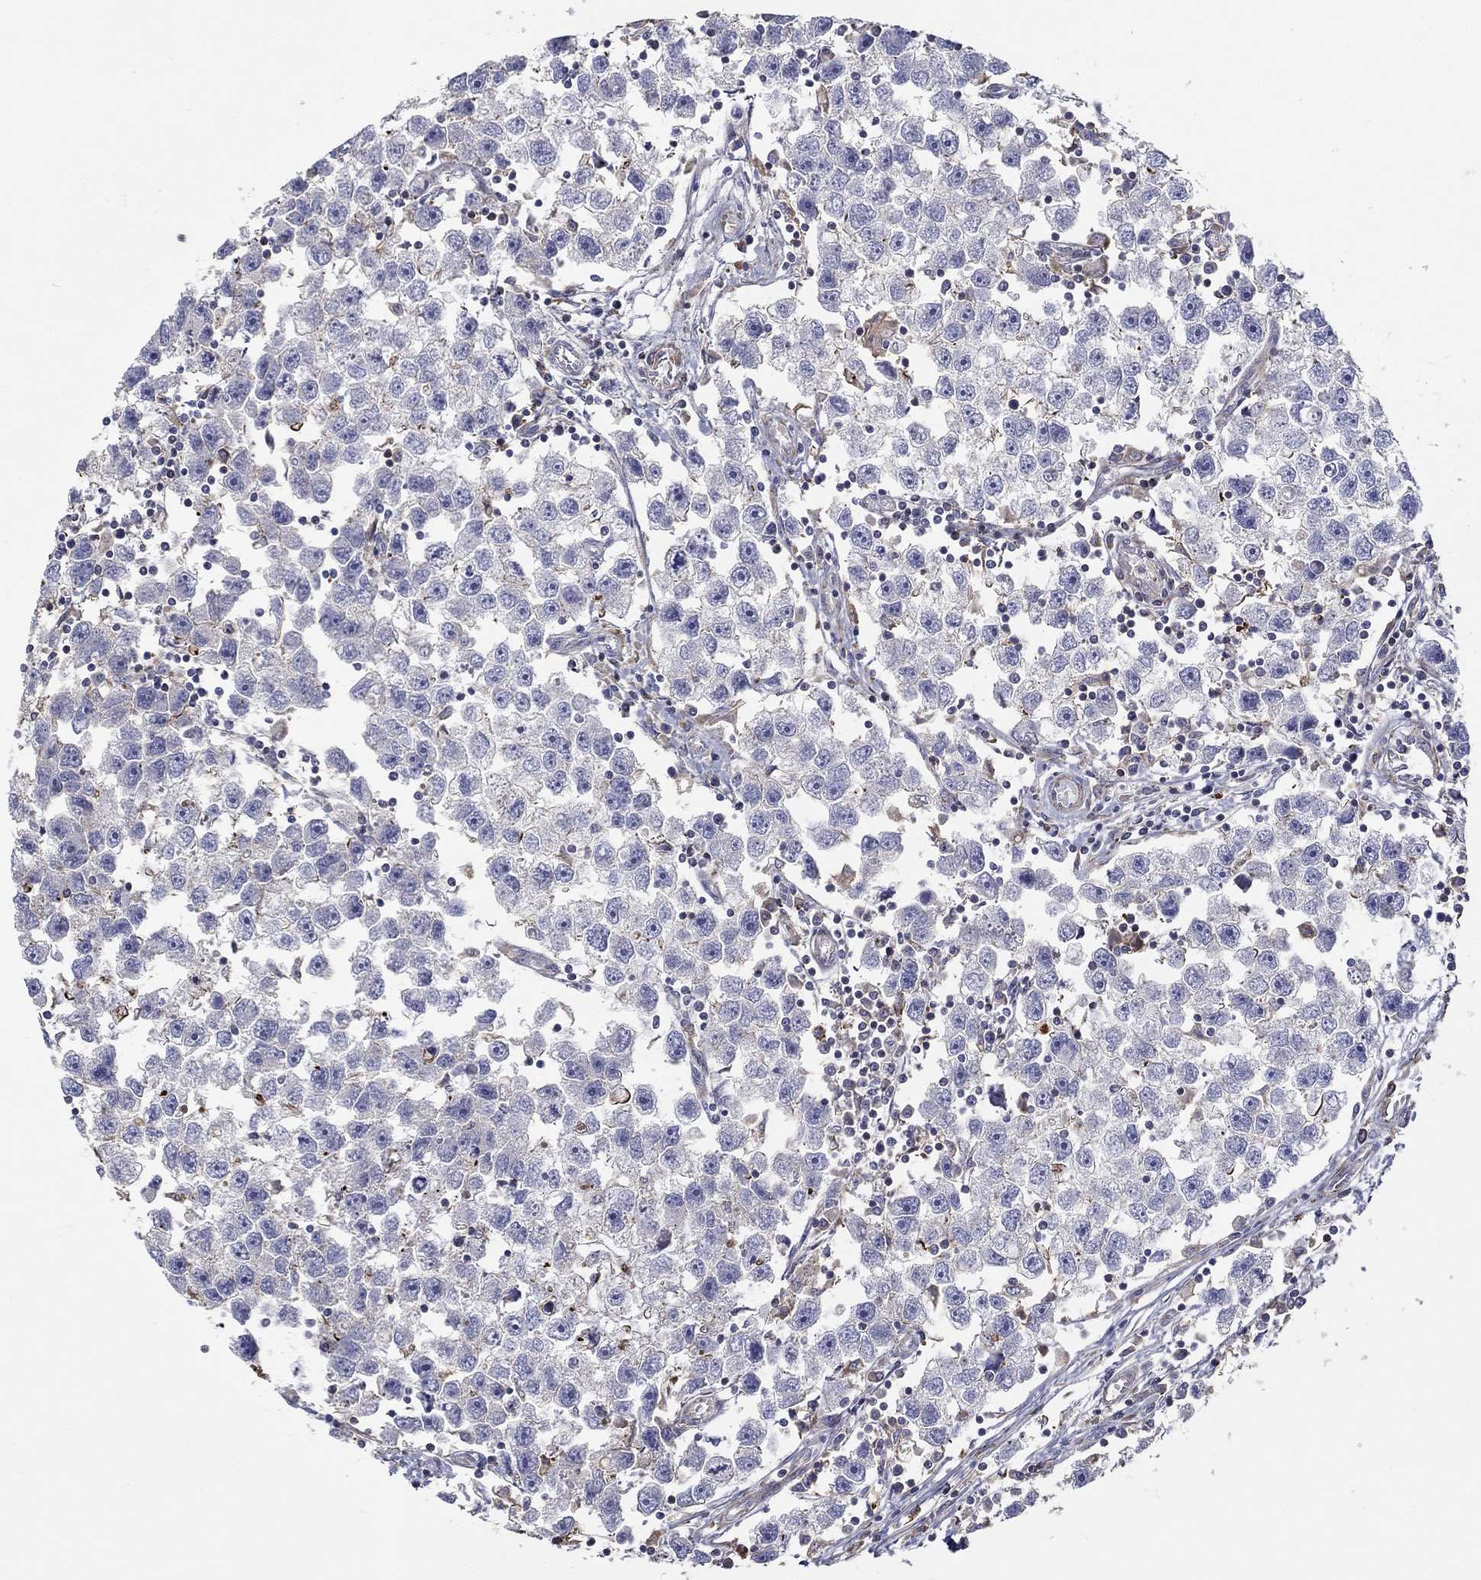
{"staining": {"intensity": "negative", "quantity": "none", "location": "none"}, "tissue": "testis cancer", "cell_type": "Tumor cells", "image_type": "cancer", "snomed": [{"axis": "morphology", "description": "Seminoma, NOS"}, {"axis": "topography", "description": "Testis"}], "caption": "Immunohistochemistry (IHC) image of neoplastic tissue: seminoma (testis) stained with DAB shows no significant protein positivity in tumor cells. (DAB (3,3'-diaminobenzidine) immunohistochemistry visualized using brightfield microscopy, high magnification).", "gene": "NPHP1", "patient": {"sex": "male", "age": 30}}